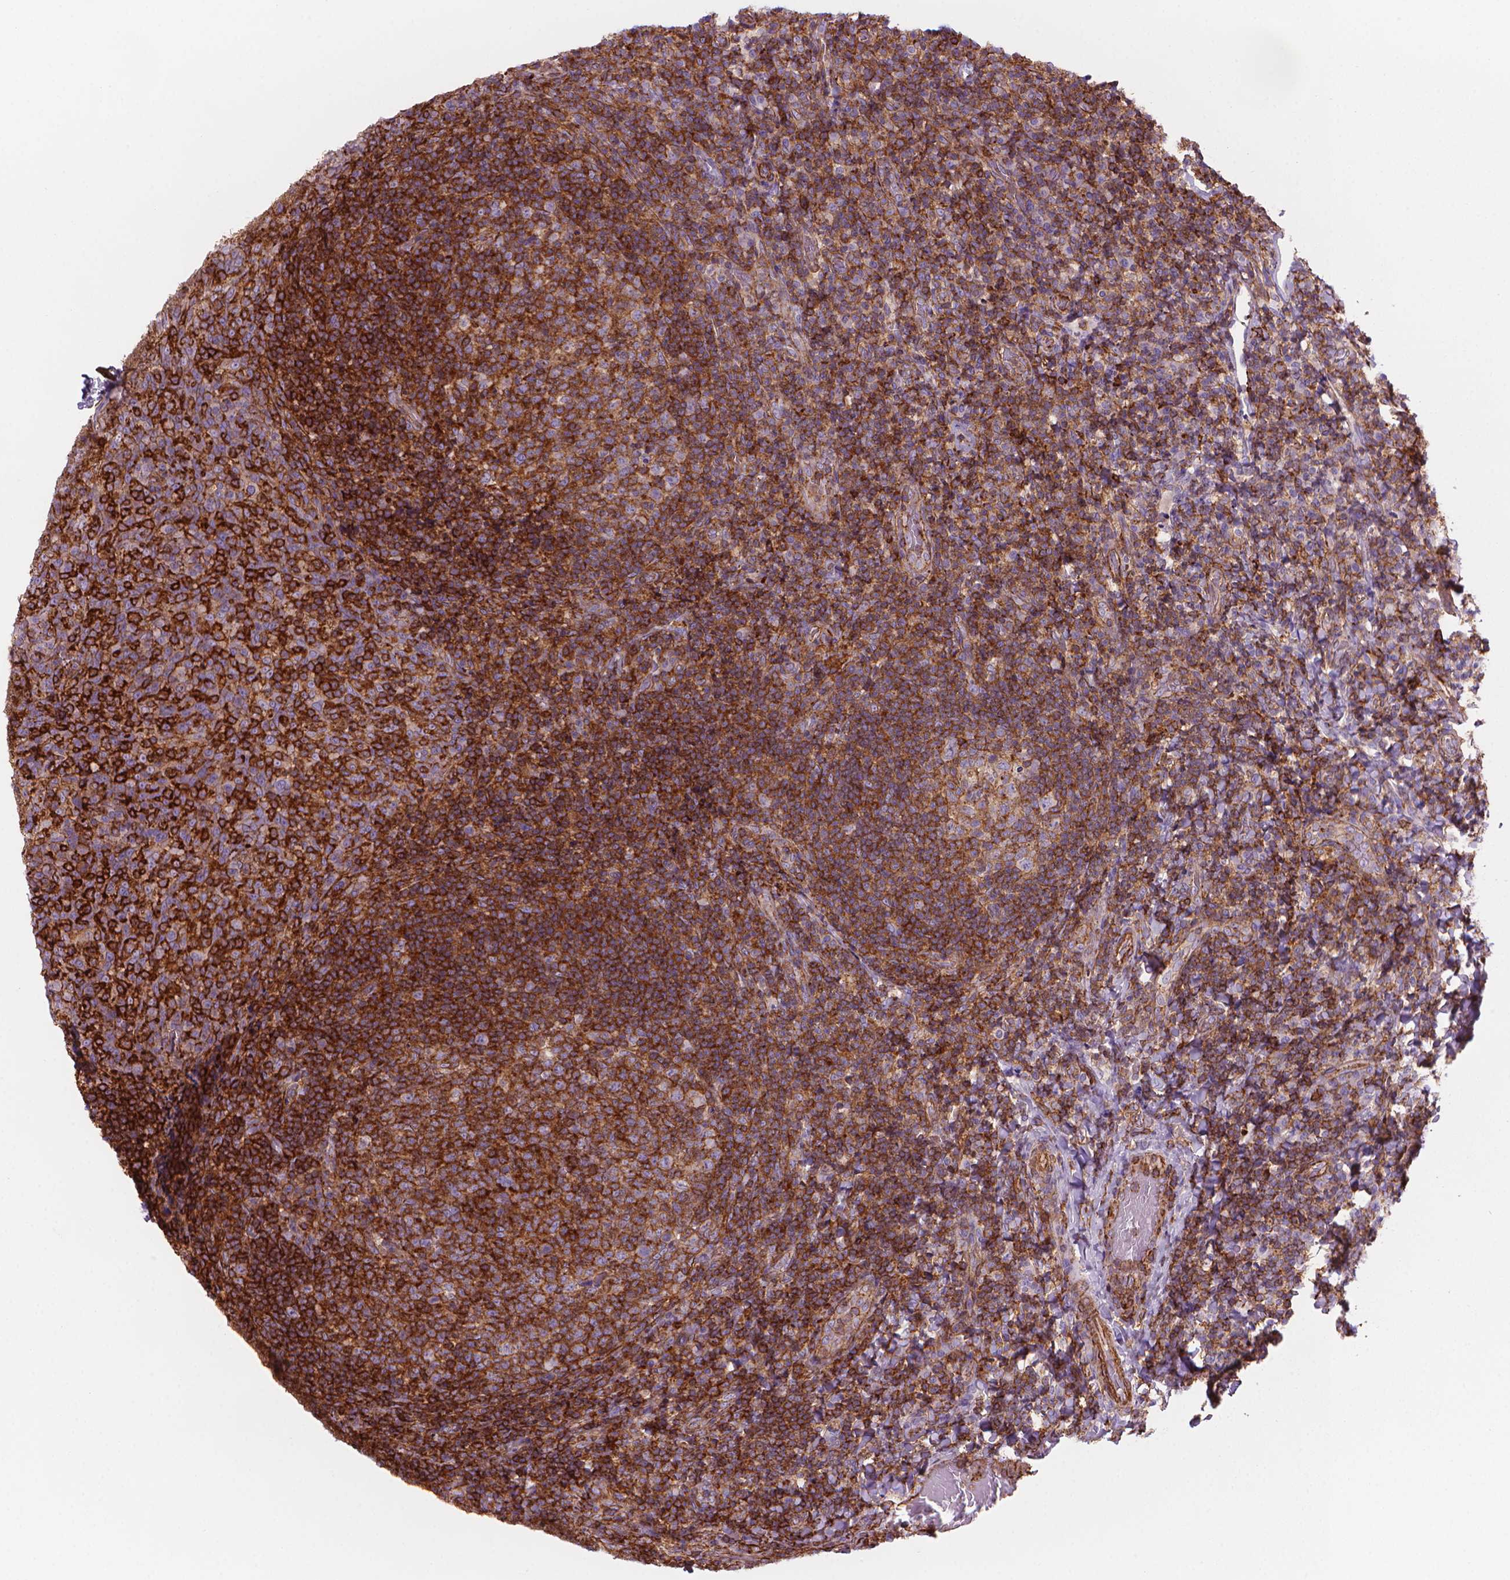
{"staining": {"intensity": "moderate", "quantity": ">75%", "location": "cytoplasmic/membranous"}, "tissue": "tonsil", "cell_type": "Germinal center cells", "image_type": "normal", "snomed": [{"axis": "morphology", "description": "Normal tissue, NOS"}, {"axis": "topography", "description": "Tonsil"}], "caption": "Germinal center cells display medium levels of moderate cytoplasmic/membranous positivity in approximately >75% of cells in normal human tonsil.", "gene": "PATJ", "patient": {"sex": "male", "age": 17}}